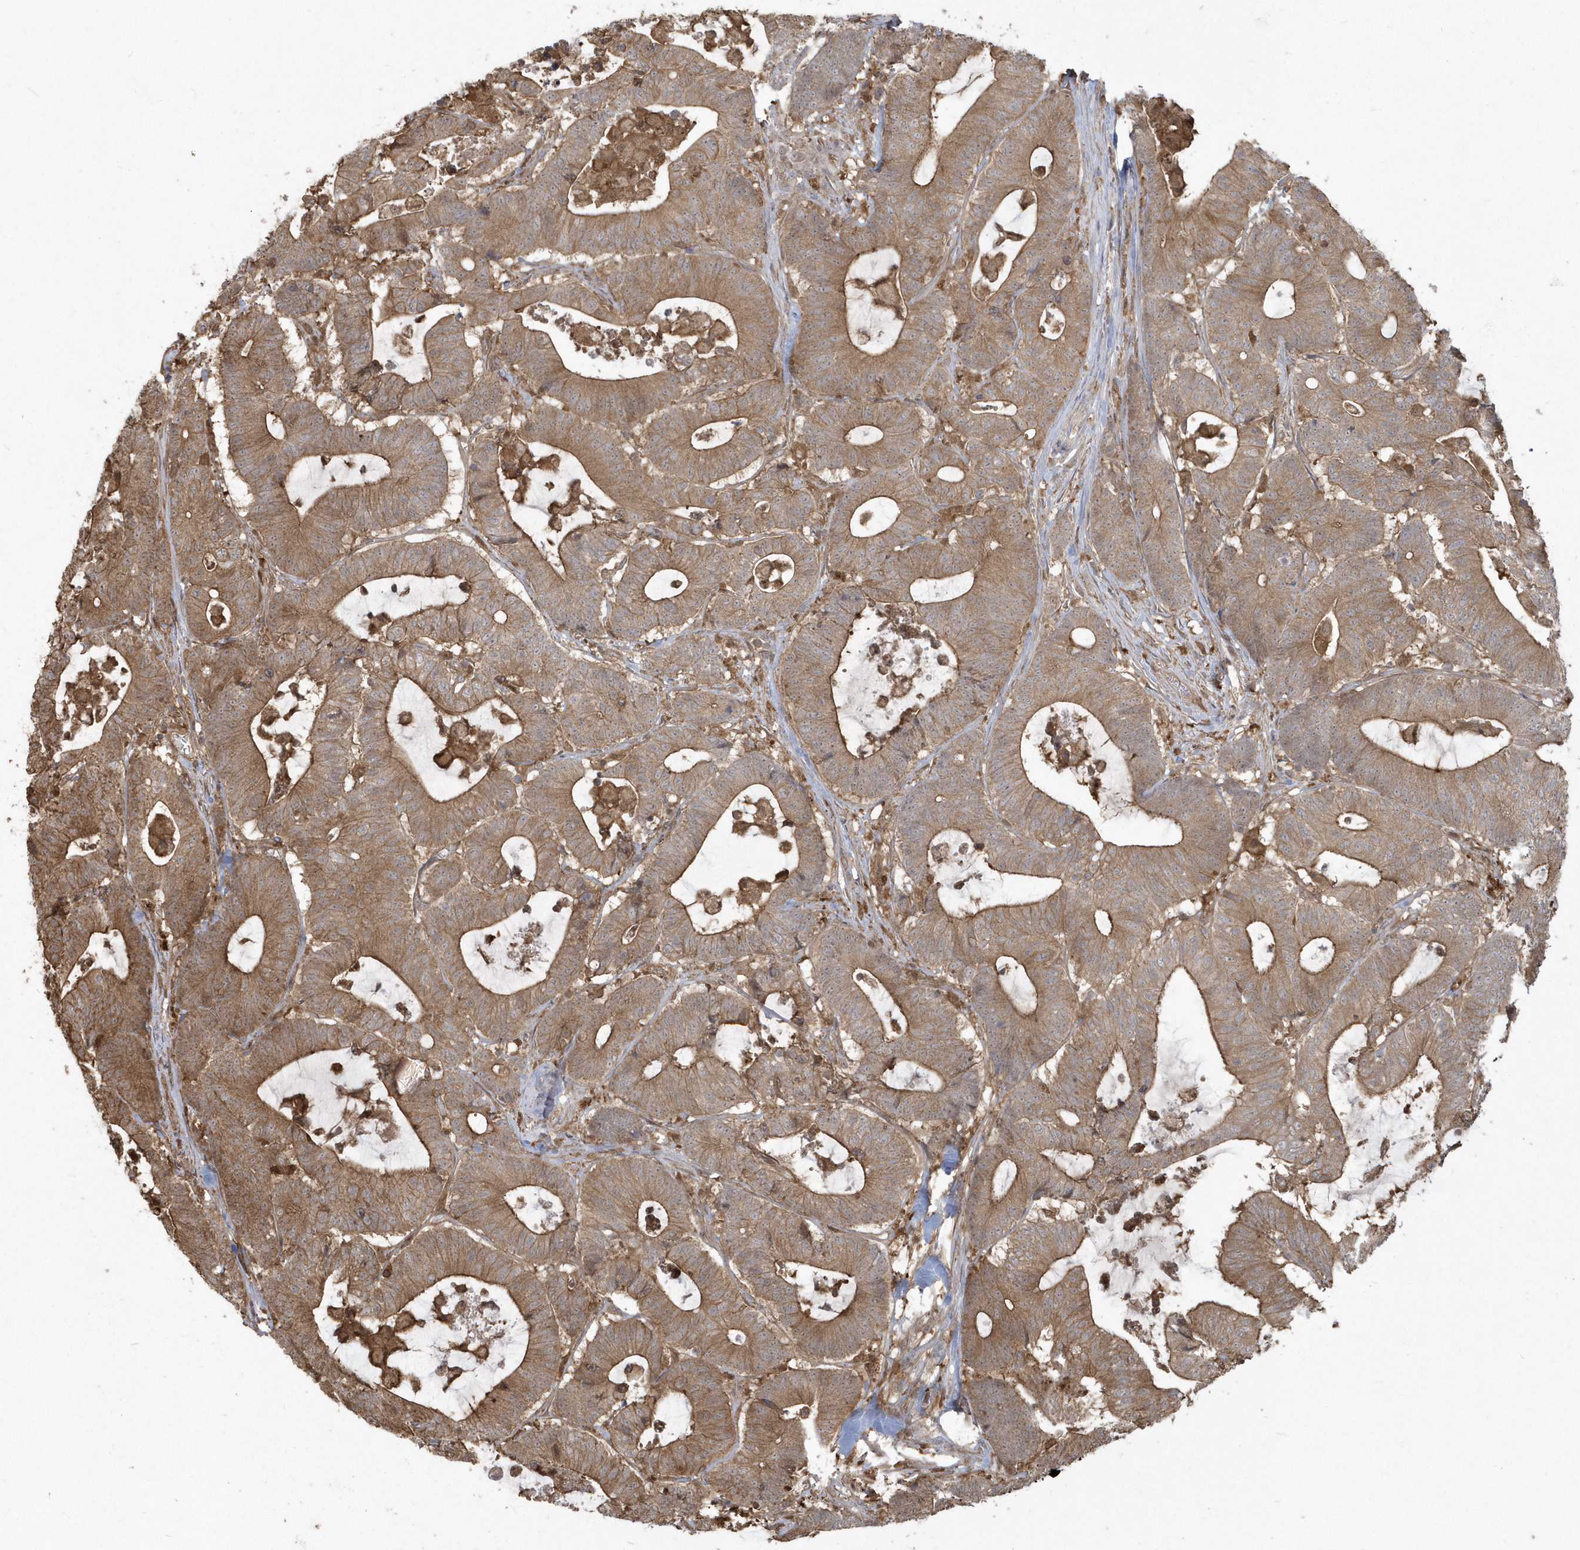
{"staining": {"intensity": "moderate", "quantity": ">75%", "location": "cytoplasmic/membranous"}, "tissue": "colorectal cancer", "cell_type": "Tumor cells", "image_type": "cancer", "snomed": [{"axis": "morphology", "description": "Adenocarcinoma, NOS"}, {"axis": "topography", "description": "Colon"}], "caption": "Colorectal adenocarcinoma stained with immunohistochemistry (IHC) shows moderate cytoplasmic/membranous expression in about >75% of tumor cells. (DAB IHC, brown staining for protein, blue staining for nuclei).", "gene": "HNMT", "patient": {"sex": "female", "age": 84}}